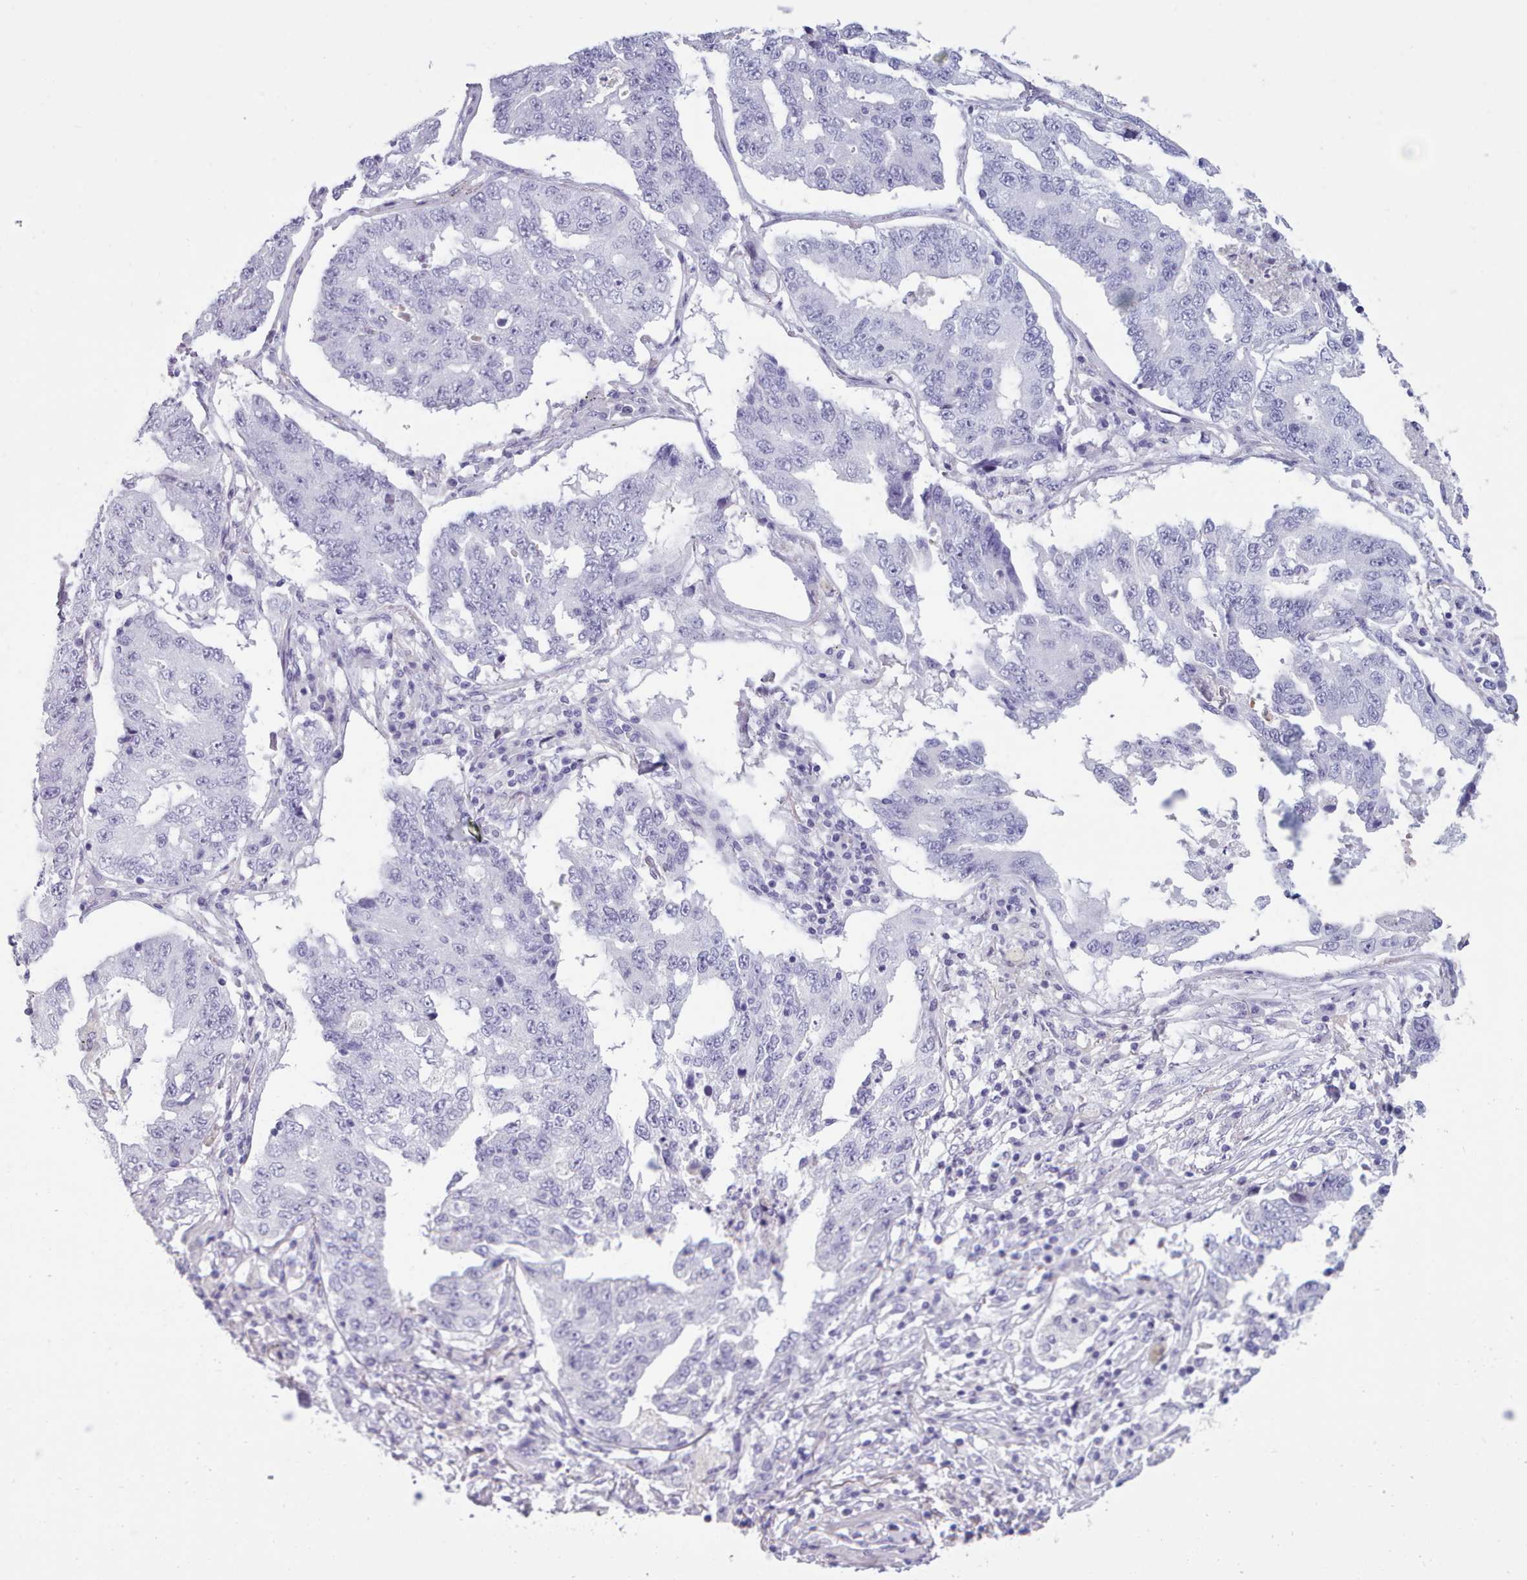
{"staining": {"intensity": "negative", "quantity": "none", "location": "none"}, "tissue": "lung cancer", "cell_type": "Tumor cells", "image_type": "cancer", "snomed": [{"axis": "morphology", "description": "Adenocarcinoma, NOS"}, {"axis": "topography", "description": "Lung"}], "caption": "A micrograph of human lung adenocarcinoma is negative for staining in tumor cells.", "gene": "ZNF43", "patient": {"sex": "female", "age": 51}}